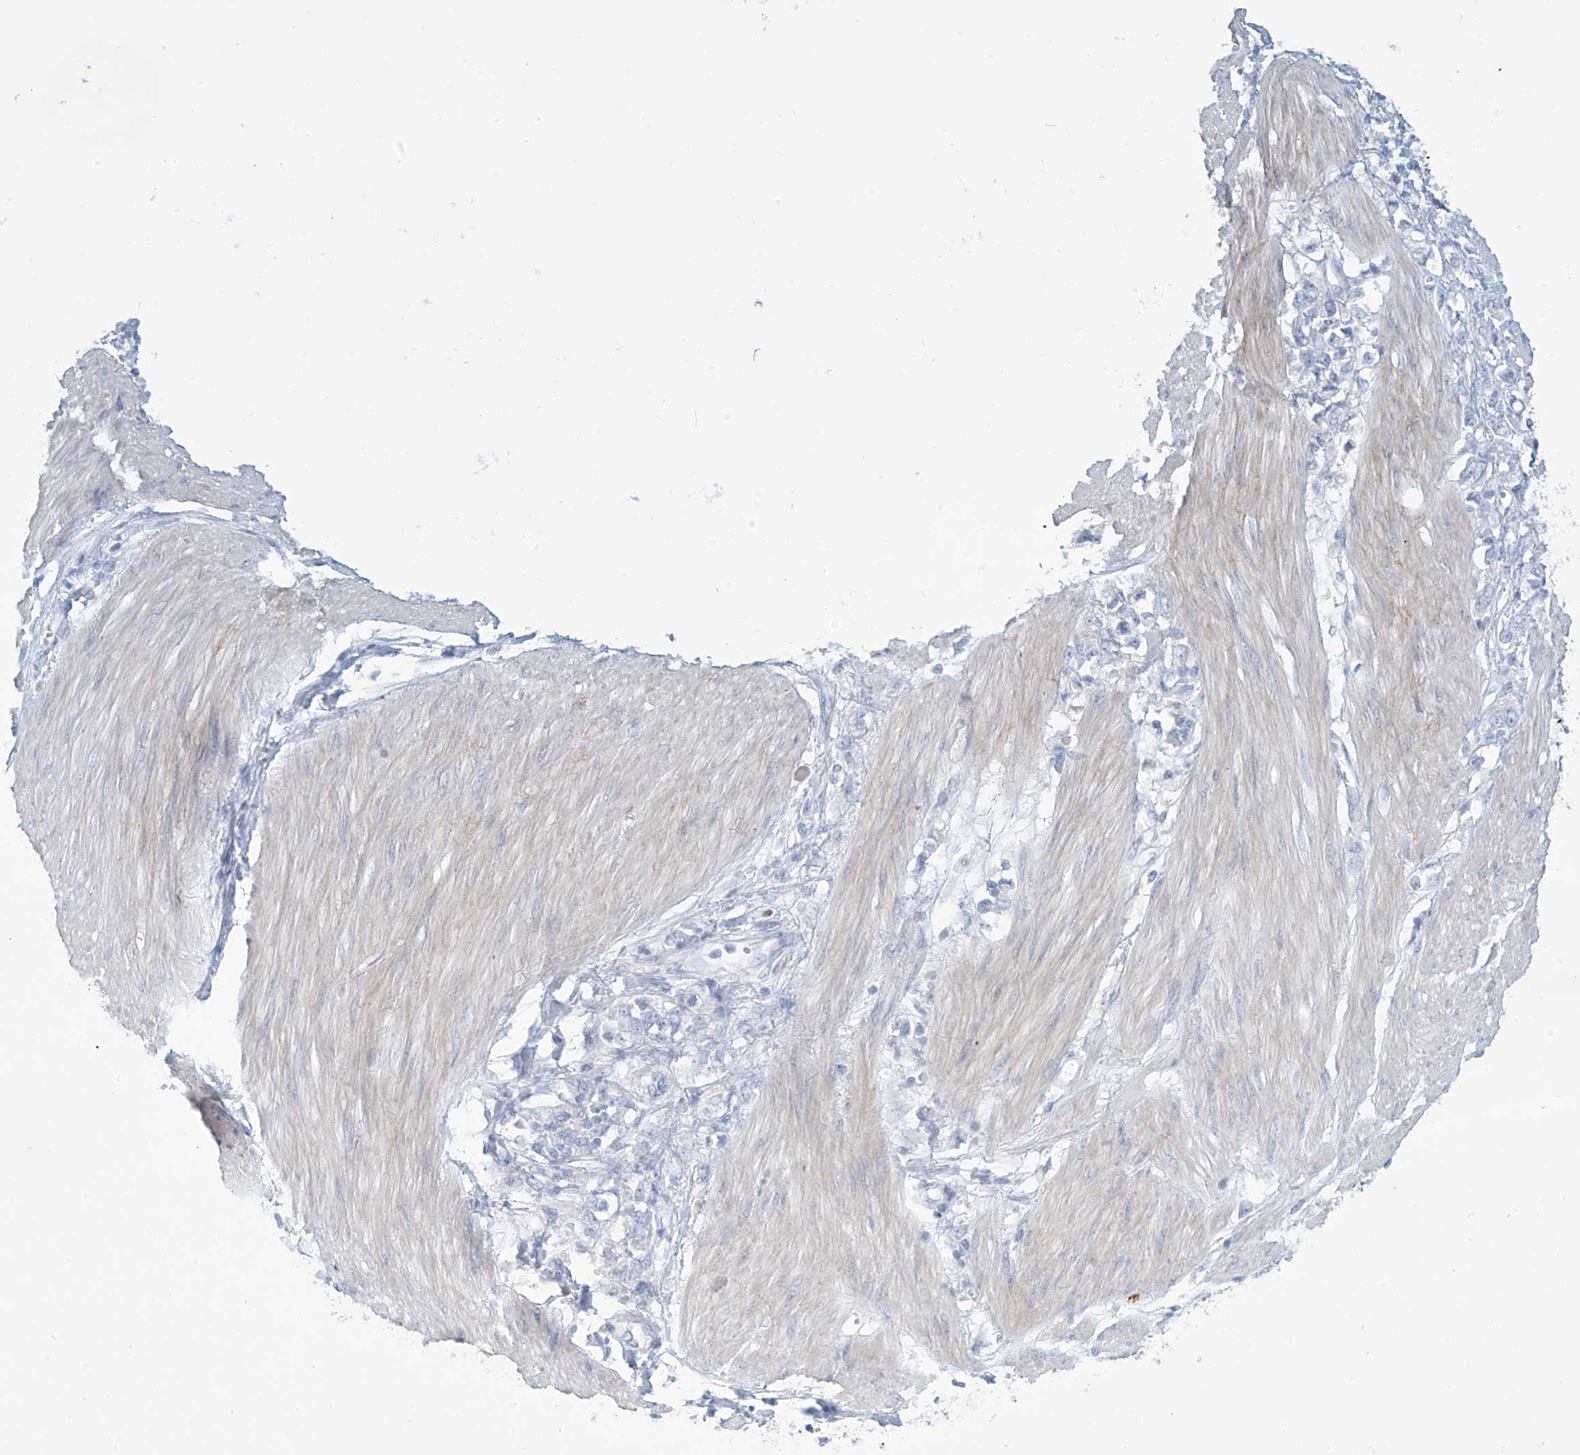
{"staining": {"intensity": "negative", "quantity": "none", "location": "none"}, "tissue": "stomach cancer", "cell_type": "Tumor cells", "image_type": "cancer", "snomed": [{"axis": "morphology", "description": "Adenocarcinoma, NOS"}, {"axis": "topography", "description": "Stomach"}], "caption": "The photomicrograph displays no significant positivity in tumor cells of stomach cancer. (DAB (3,3'-diaminobenzidine) immunohistochemistry, high magnification).", "gene": "FABP2", "patient": {"sex": "female", "age": 76}}